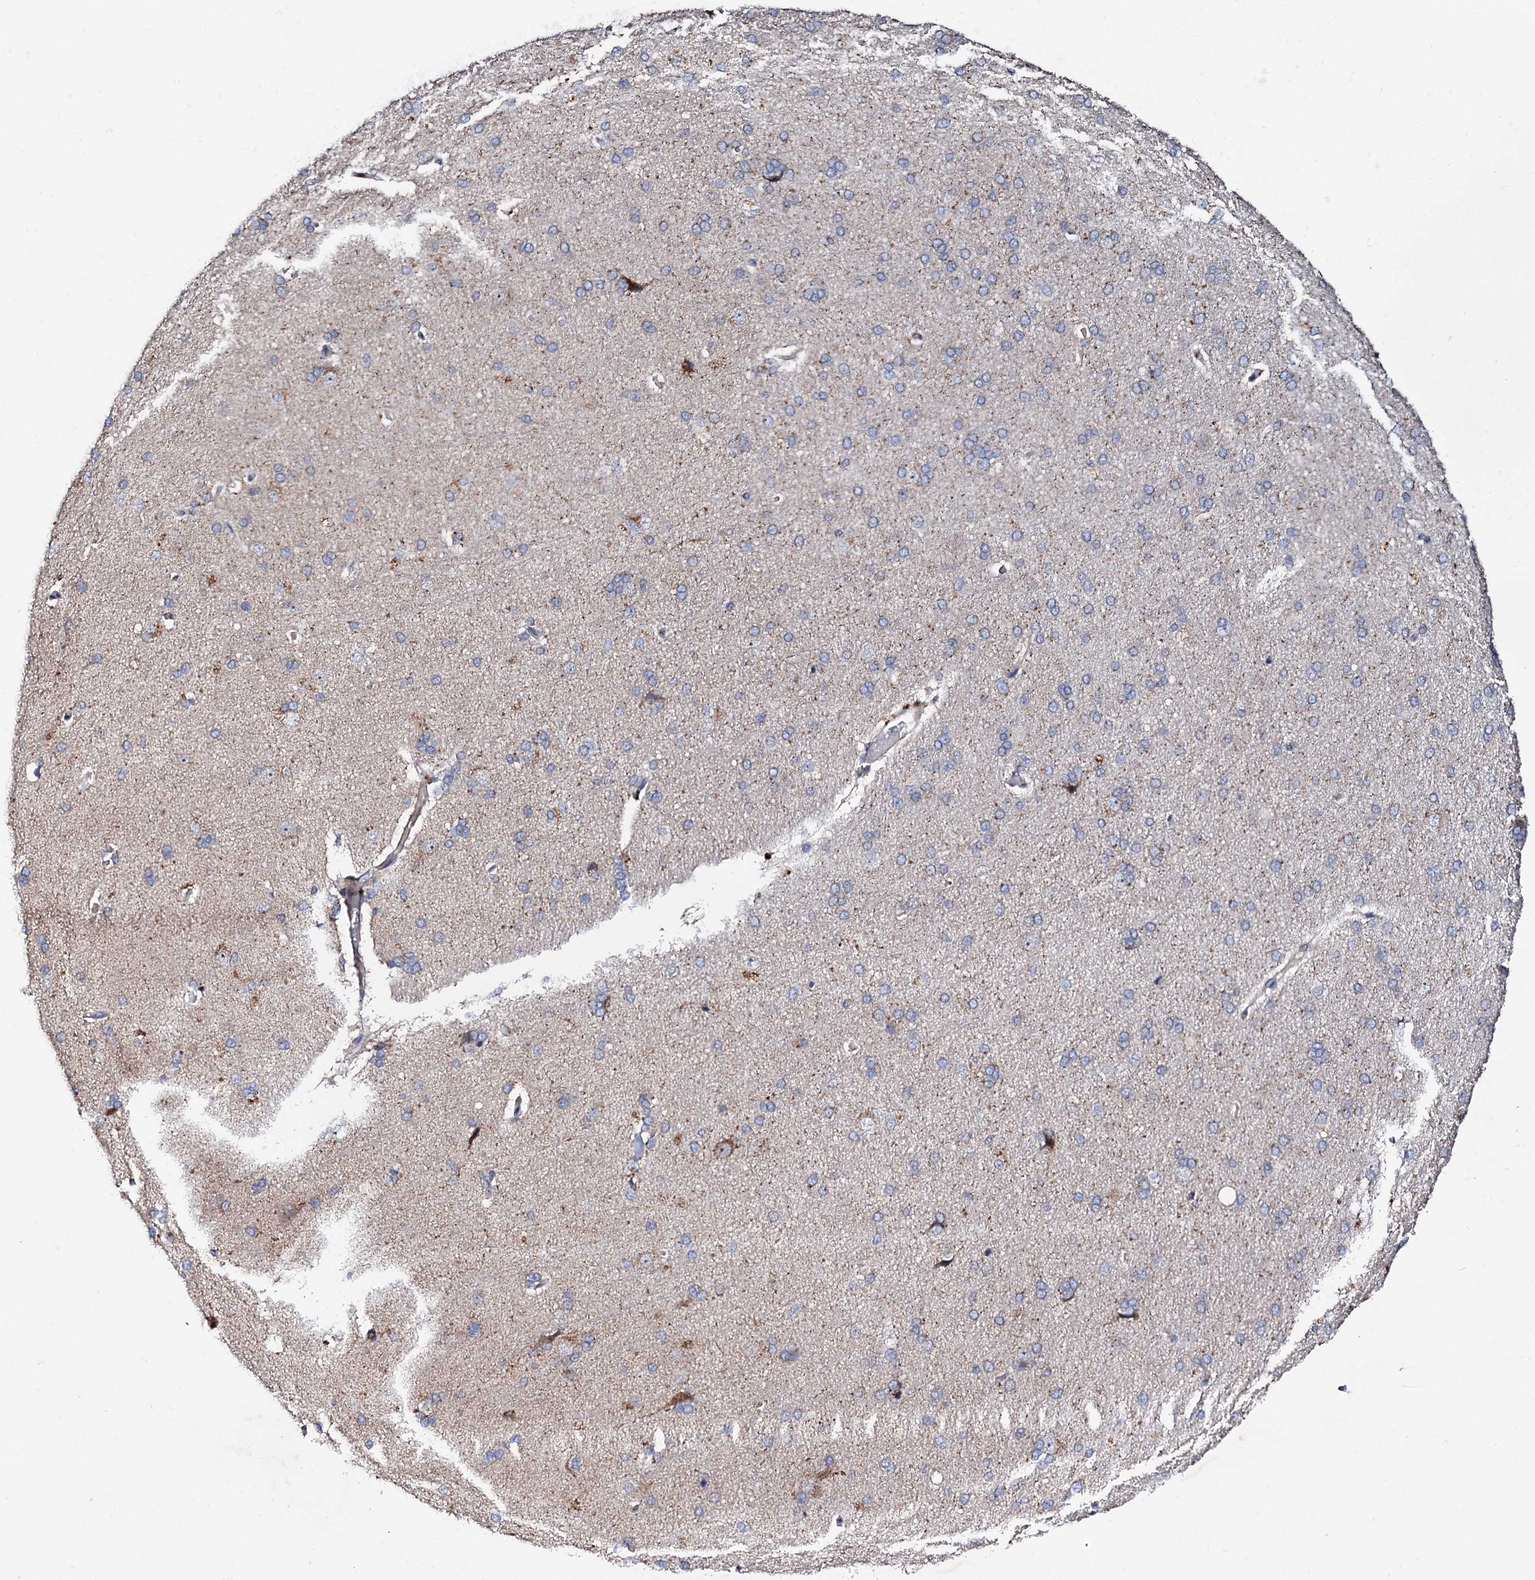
{"staining": {"intensity": "weak", "quantity": "25%-75%", "location": "cytoplasmic/membranous"}, "tissue": "cerebral cortex", "cell_type": "Endothelial cells", "image_type": "normal", "snomed": [{"axis": "morphology", "description": "Normal tissue, NOS"}, {"axis": "topography", "description": "Cerebral cortex"}], "caption": "Immunohistochemistry image of unremarkable human cerebral cortex stained for a protein (brown), which demonstrates low levels of weak cytoplasmic/membranous positivity in approximately 25%-75% of endothelial cells.", "gene": "GTPBP4", "patient": {"sex": "male", "age": 62}}